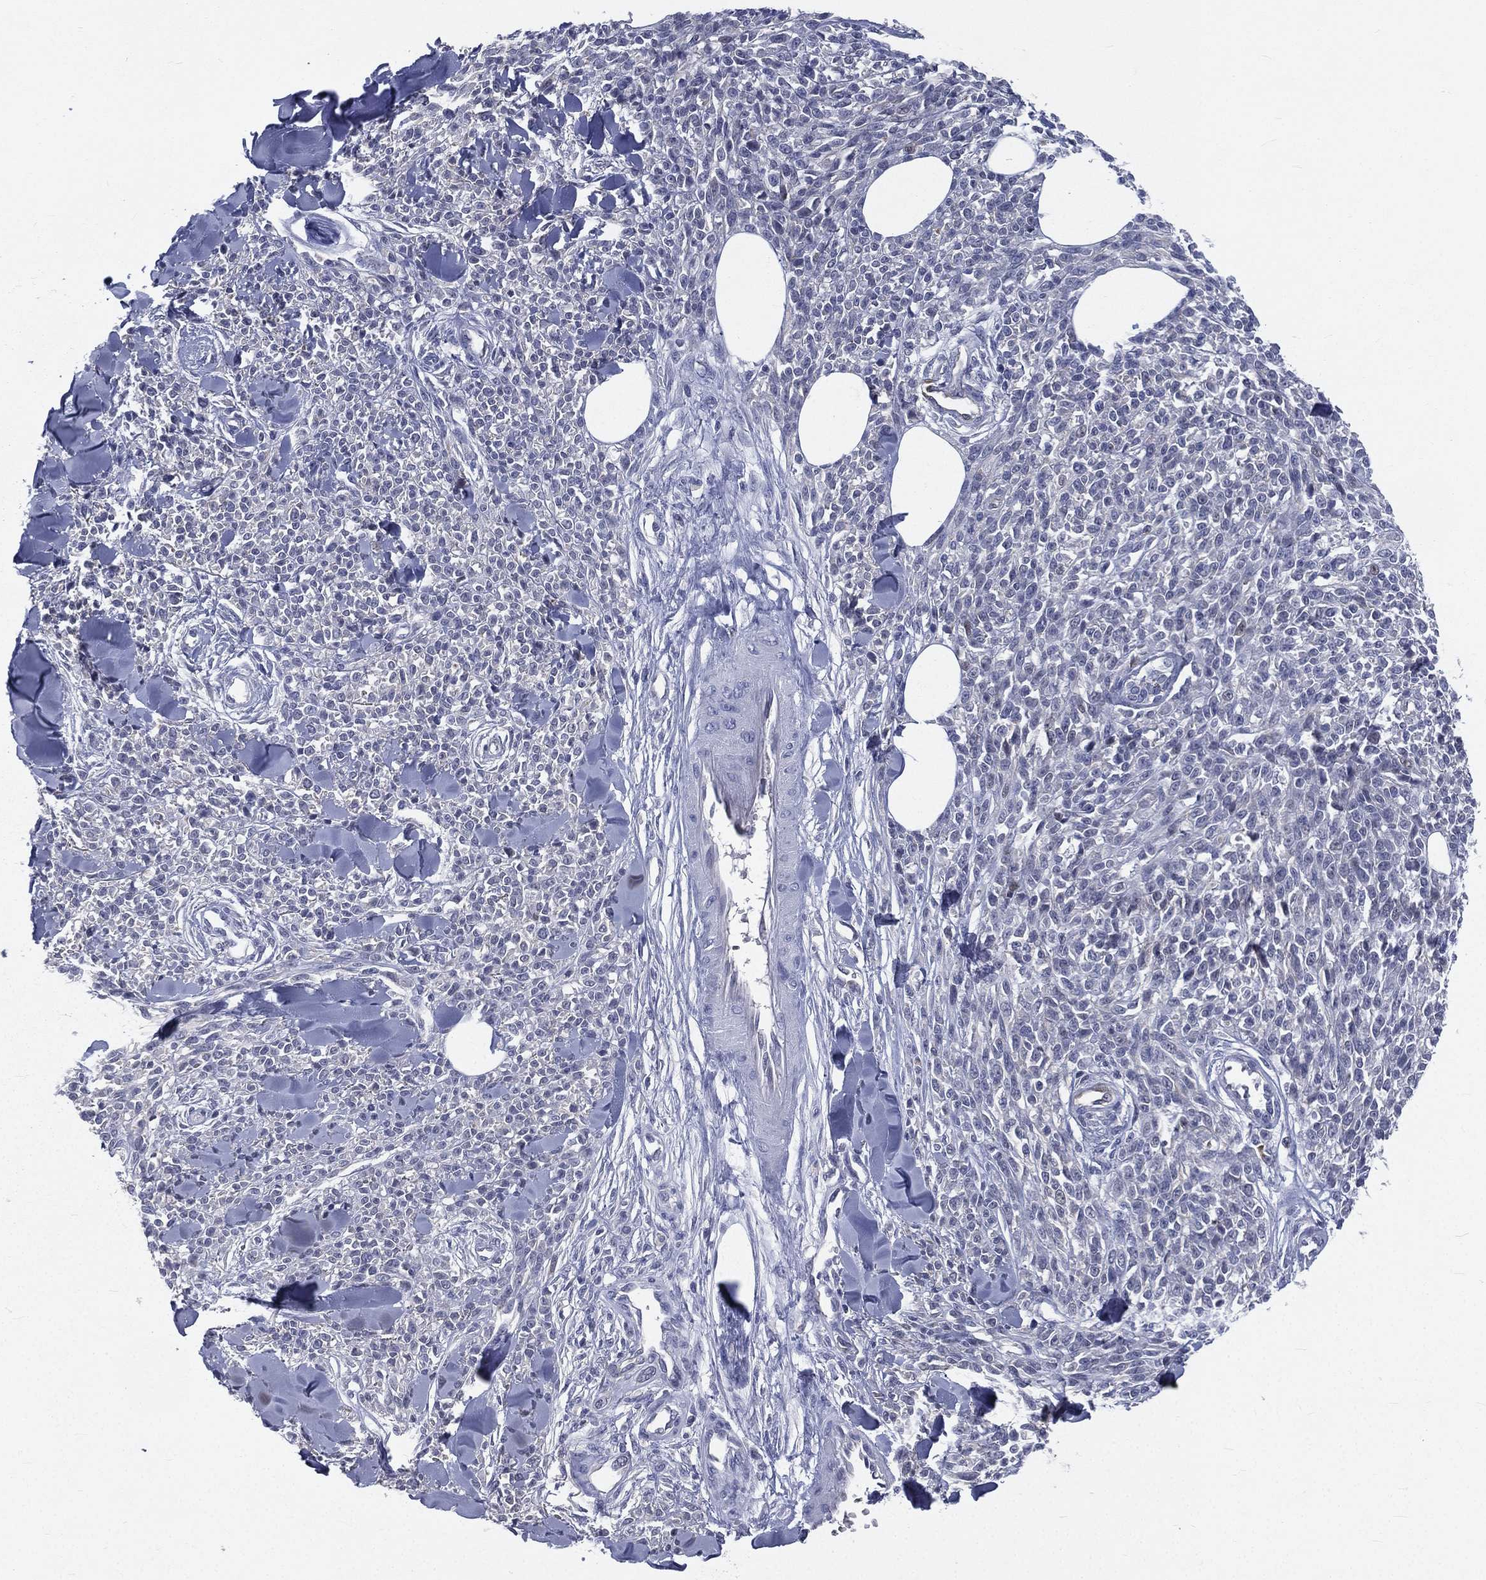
{"staining": {"intensity": "negative", "quantity": "none", "location": "none"}, "tissue": "melanoma", "cell_type": "Tumor cells", "image_type": "cancer", "snomed": [{"axis": "morphology", "description": "Malignant melanoma, NOS"}, {"axis": "topography", "description": "Skin"}, {"axis": "topography", "description": "Skin of trunk"}], "caption": "Immunohistochemistry micrograph of neoplastic tissue: human melanoma stained with DAB (3,3'-diaminobenzidine) displays no significant protein positivity in tumor cells.", "gene": "IFT27", "patient": {"sex": "male", "age": 74}}